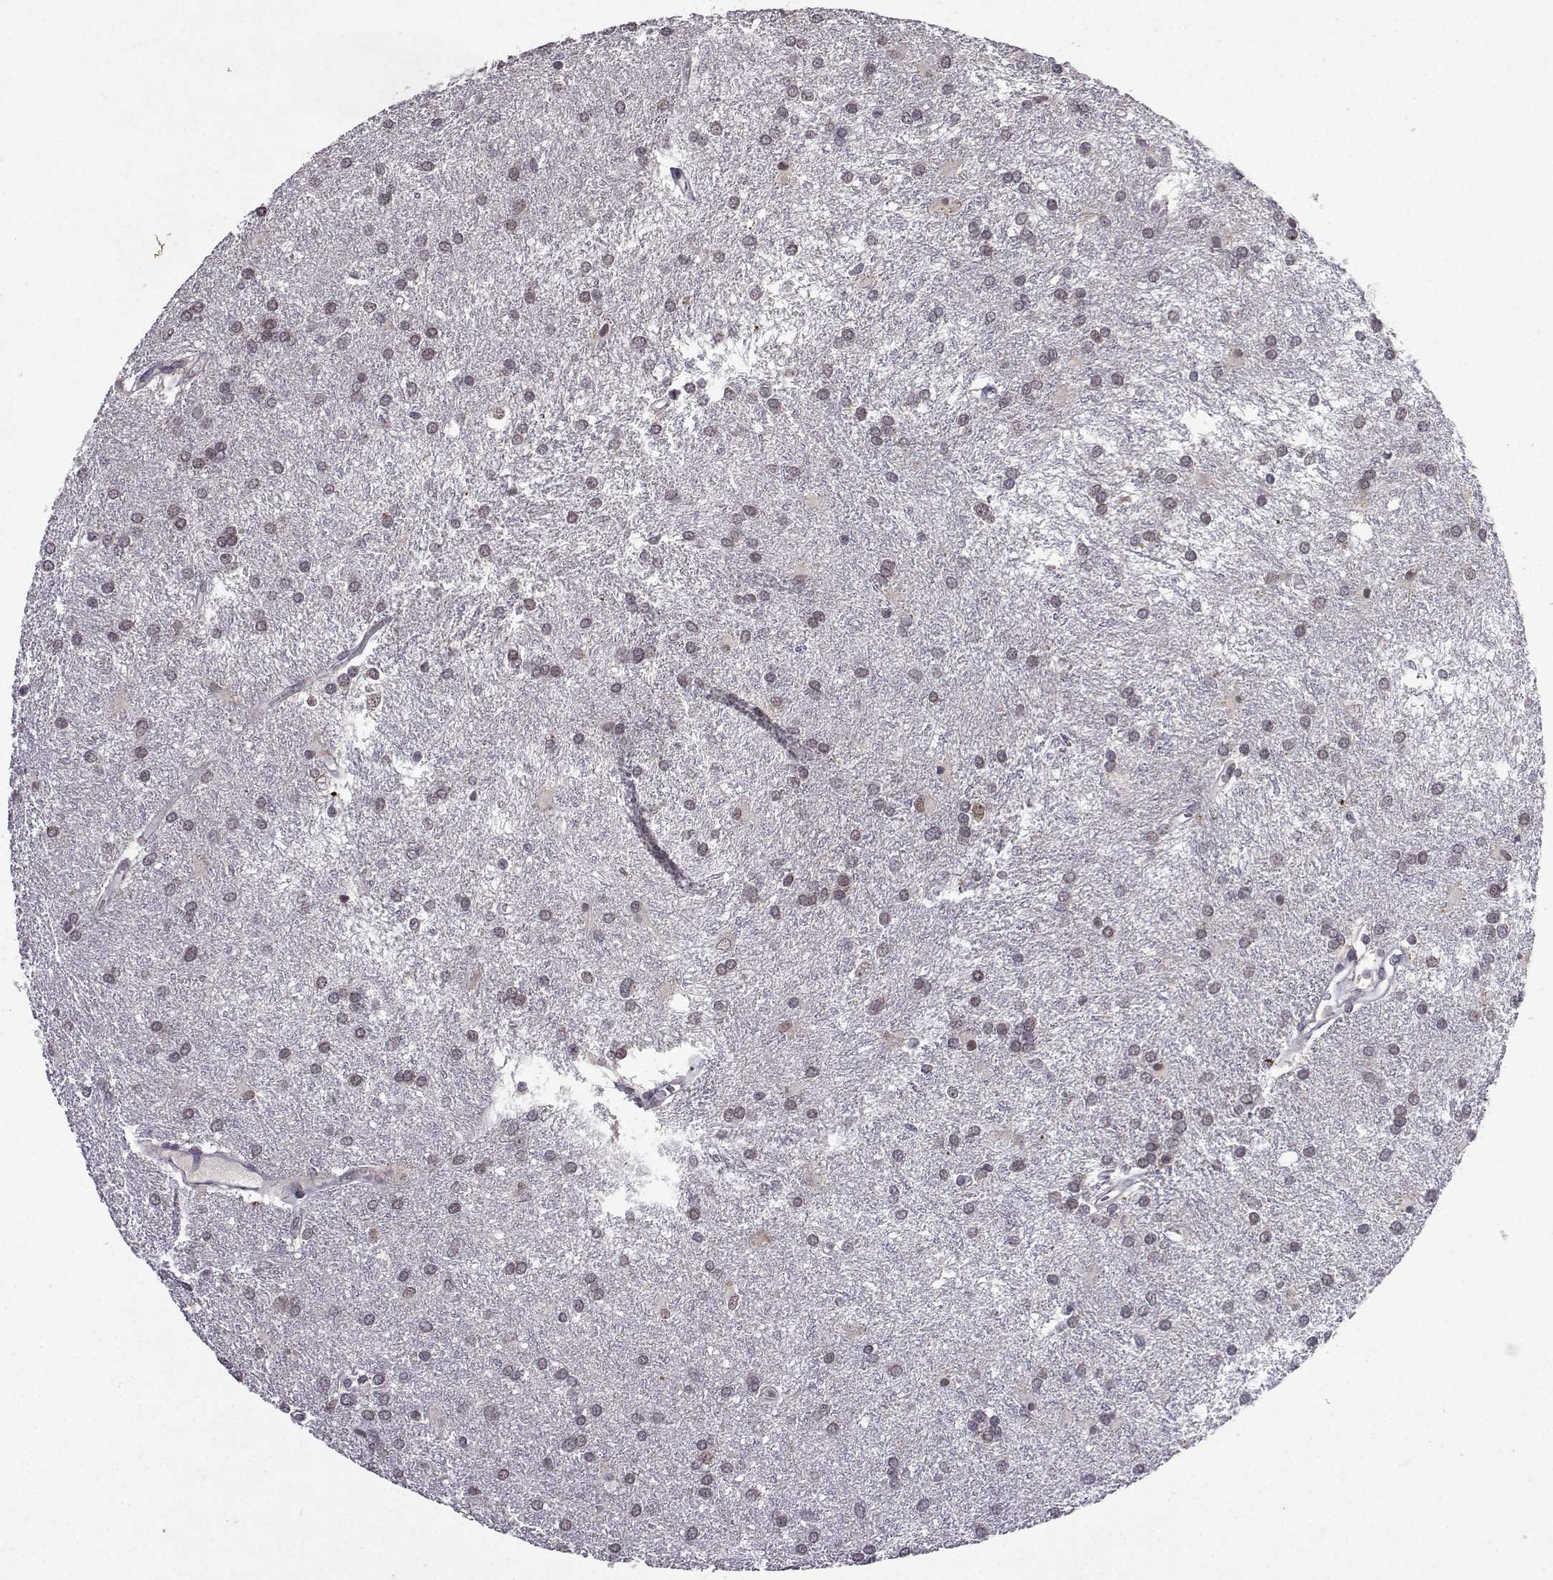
{"staining": {"intensity": "negative", "quantity": "none", "location": "none"}, "tissue": "glioma", "cell_type": "Tumor cells", "image_type": "cancer", "snomed": [{"axis": "morphology", "description": "Glioma, malignant, Low grade"}, {"axis": "topography", "description": "Brain"}], "caption": "Tumor cells show no significant expression in malignant low-grade glioma. (Brightfield microscopy of DAB (3,3'-diaminobenzidine) IHC at high magnification).", "gene": "CCL28", "patient": {"sex": "female", "age": 32}}